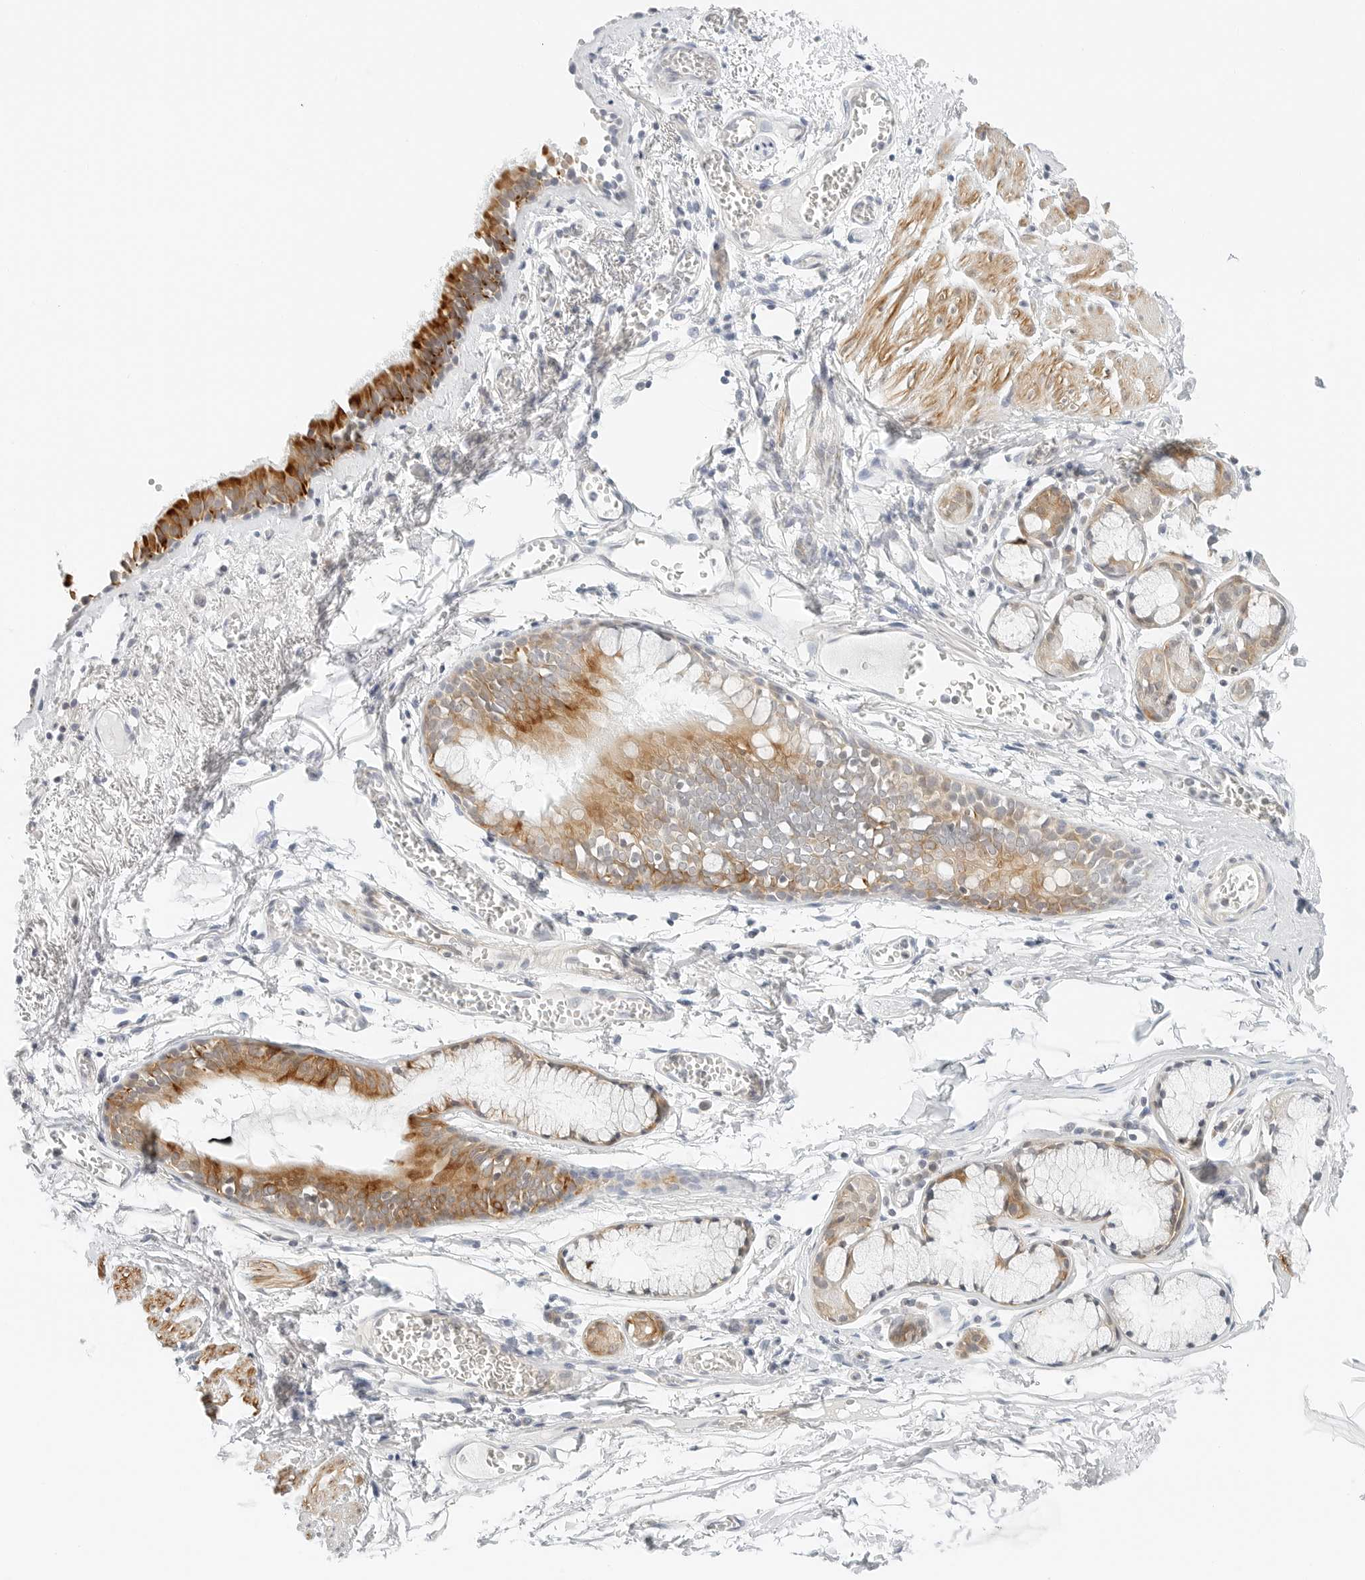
{"staining": {"intensity": "strong", "quantity": ">75%", "location": "cytoplasmic/membranous"}, "tissue": "bronchus", "cell_type": "Respiratory epithelial cells", "image_type": "normal", "snomed": [{"axis": "morphology", "description": "Normal tissue, NOS"}, {"axis": "topography", "description": "Bronchus"}, {"axis": "topography", "description": "Lung"}], "caption": "Protein staining of normal bronchus displays strong cytoplasmic/membranous expression in about >75% of respiratory epithelial cells.", "gene": "IQCC", "patient": {"sex": "male", "age": 56}}